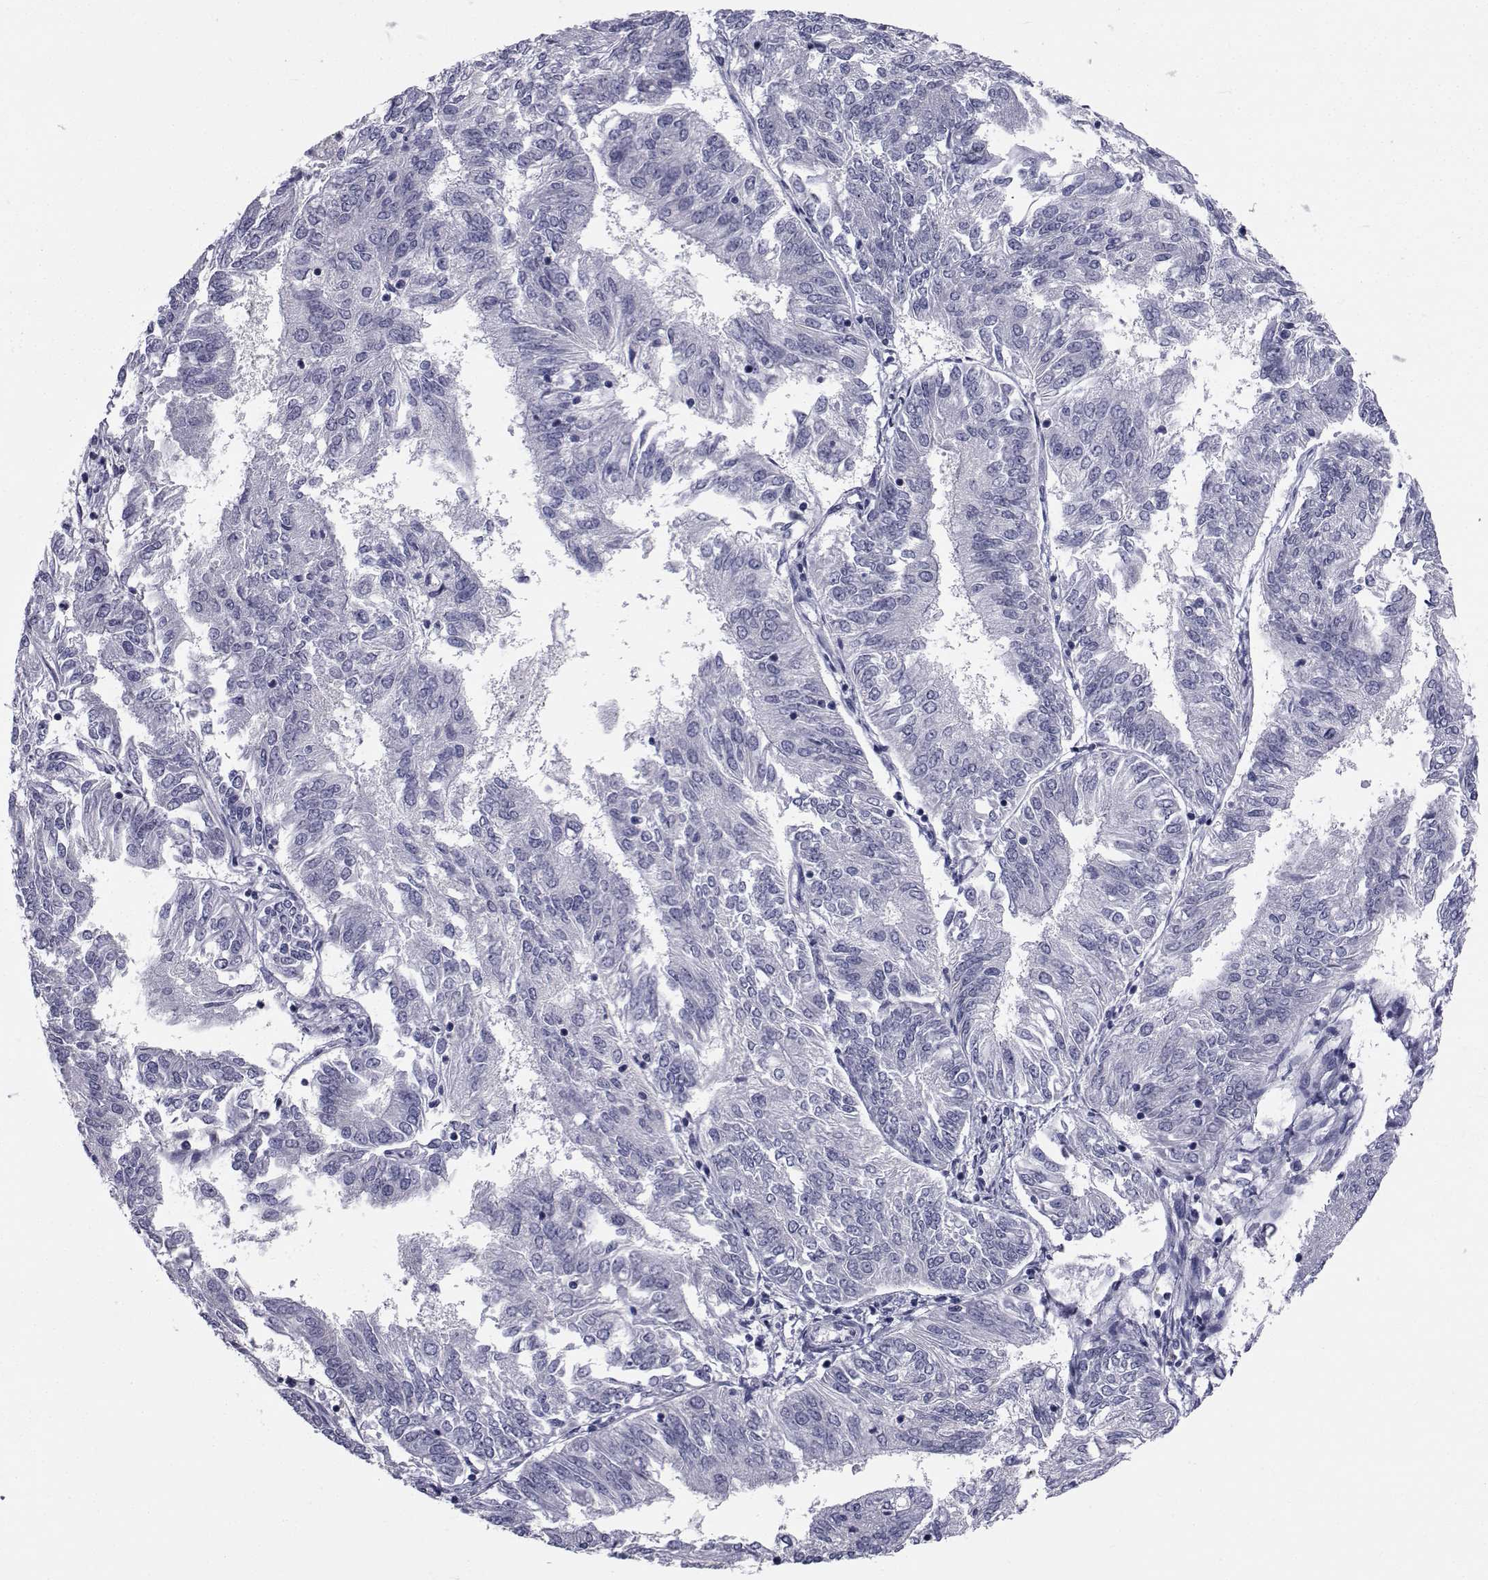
{"staining": {"intensity": "negative", "quantity": "none", "location": "none"}, "tissue": "endometrial cancer", "cell_type": "Tumor cells", "image_type": "cancer", "snomed": [{"axis": "morphology", "description": "Adenocarcinoma, NOS"}, {"axis": "topography", "description": "Endometrium"}], "caption": "Human endometrial cancer stained for a protein using immunohistochemistry (IHC) exhibits no expression in tumor cells.", "gene": "CHRNA1", "patient": {"sex": "female", "age": 58}}